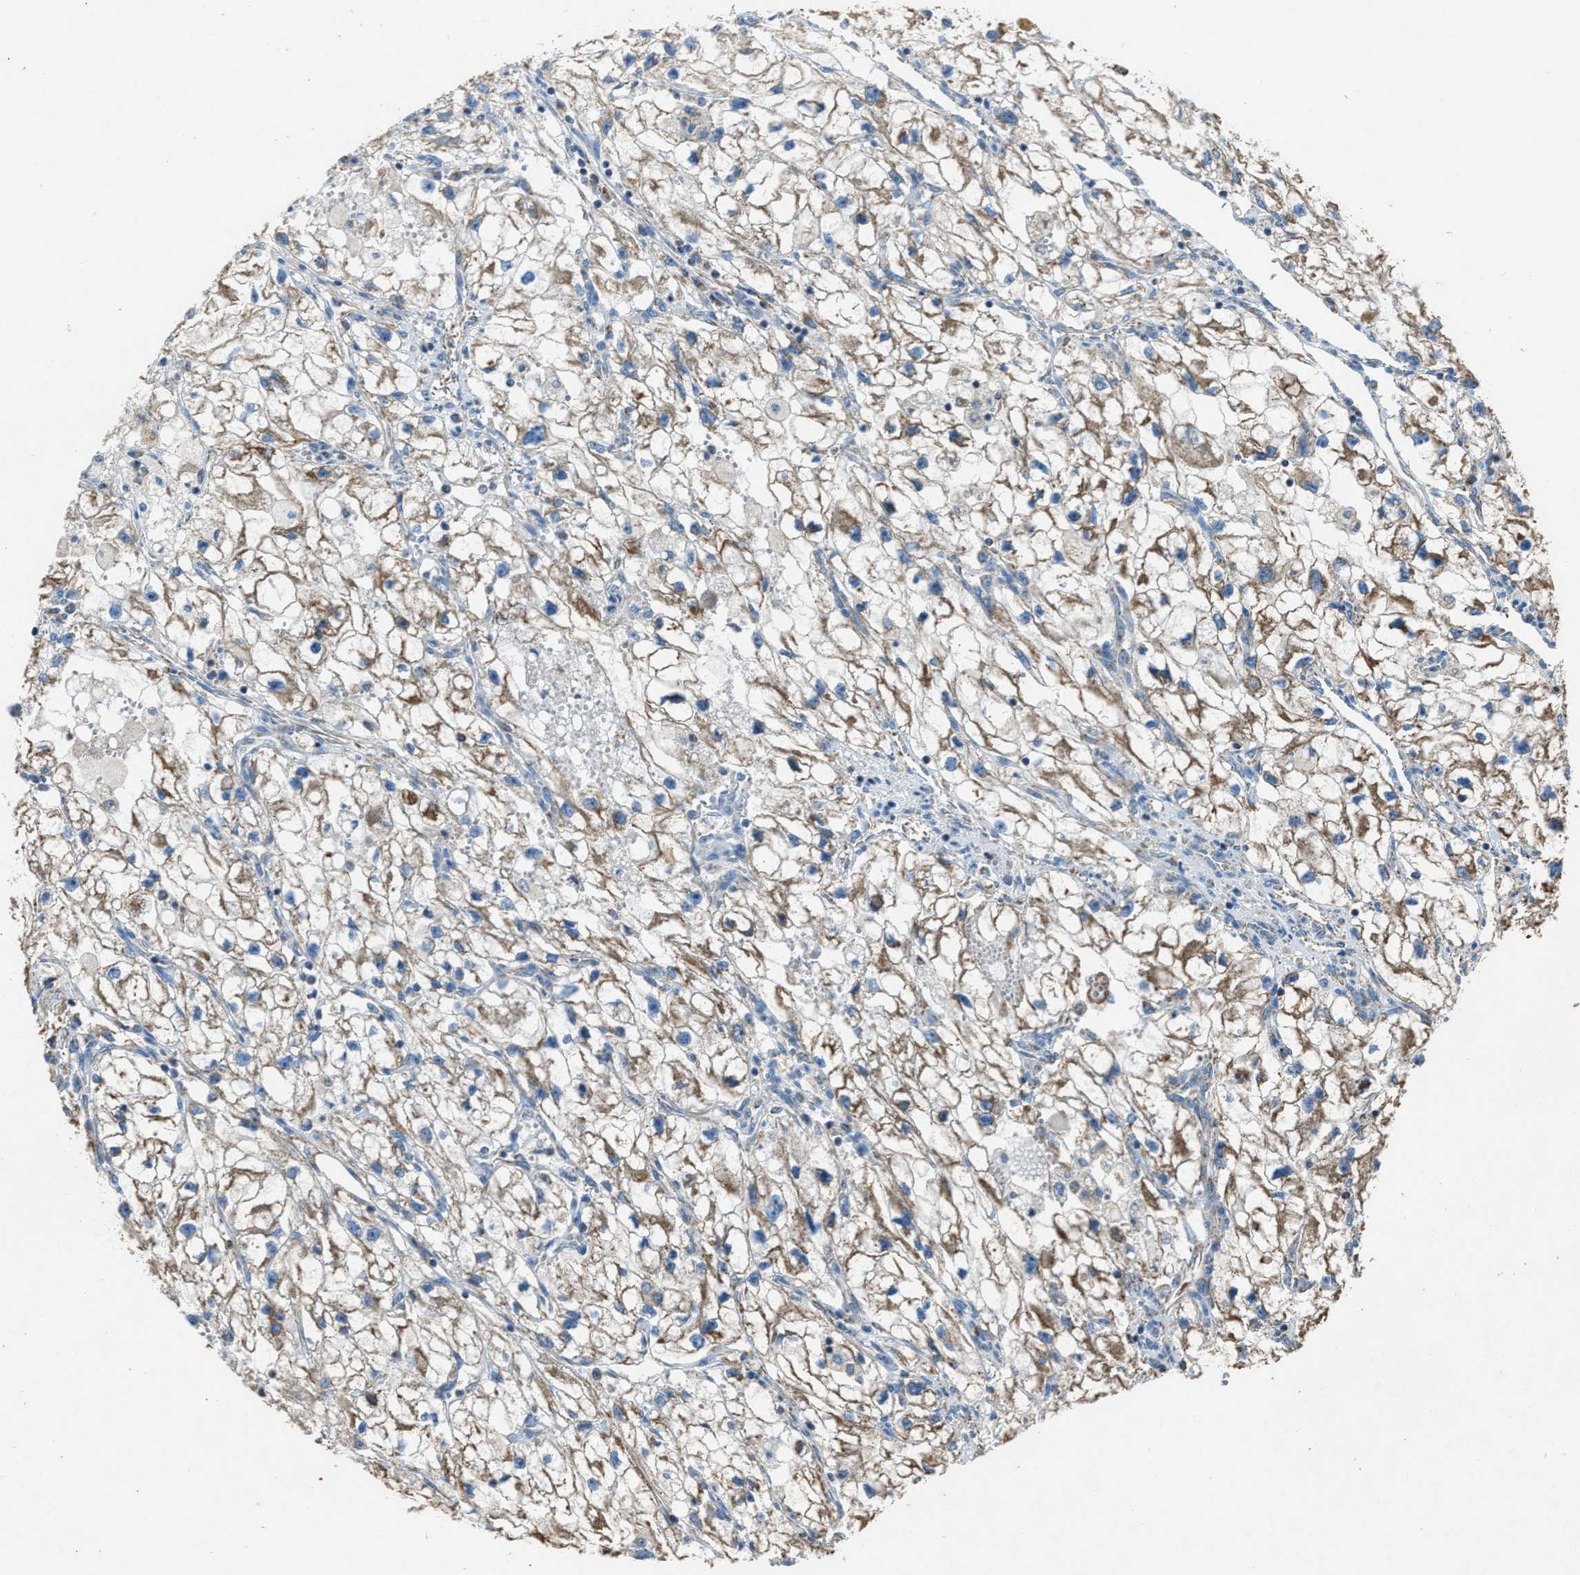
{"staining": {"intensity": "moderate", "quantity": ">75%", "location": "cytoplasmic/membranous"}, "tissue": "renal cancer", "cell_type": "Tumor cells", "image_type": "cancer", "snomed": [{"axis": "morphology", "description": "Adenocarcinoma, NOS"}, {"axis": "topography", "description": "Kidney"}], "caption": "Protein staining exhibits moderate cytoplasmic/membranous expression in about >75% of tumor cells in renal adenocarcinoma. (brown staining indicates protein expression, while blue staining denotes nuclei).", "gene": "SLC25A11", "patient": {"sex": "female", "age": 70}}